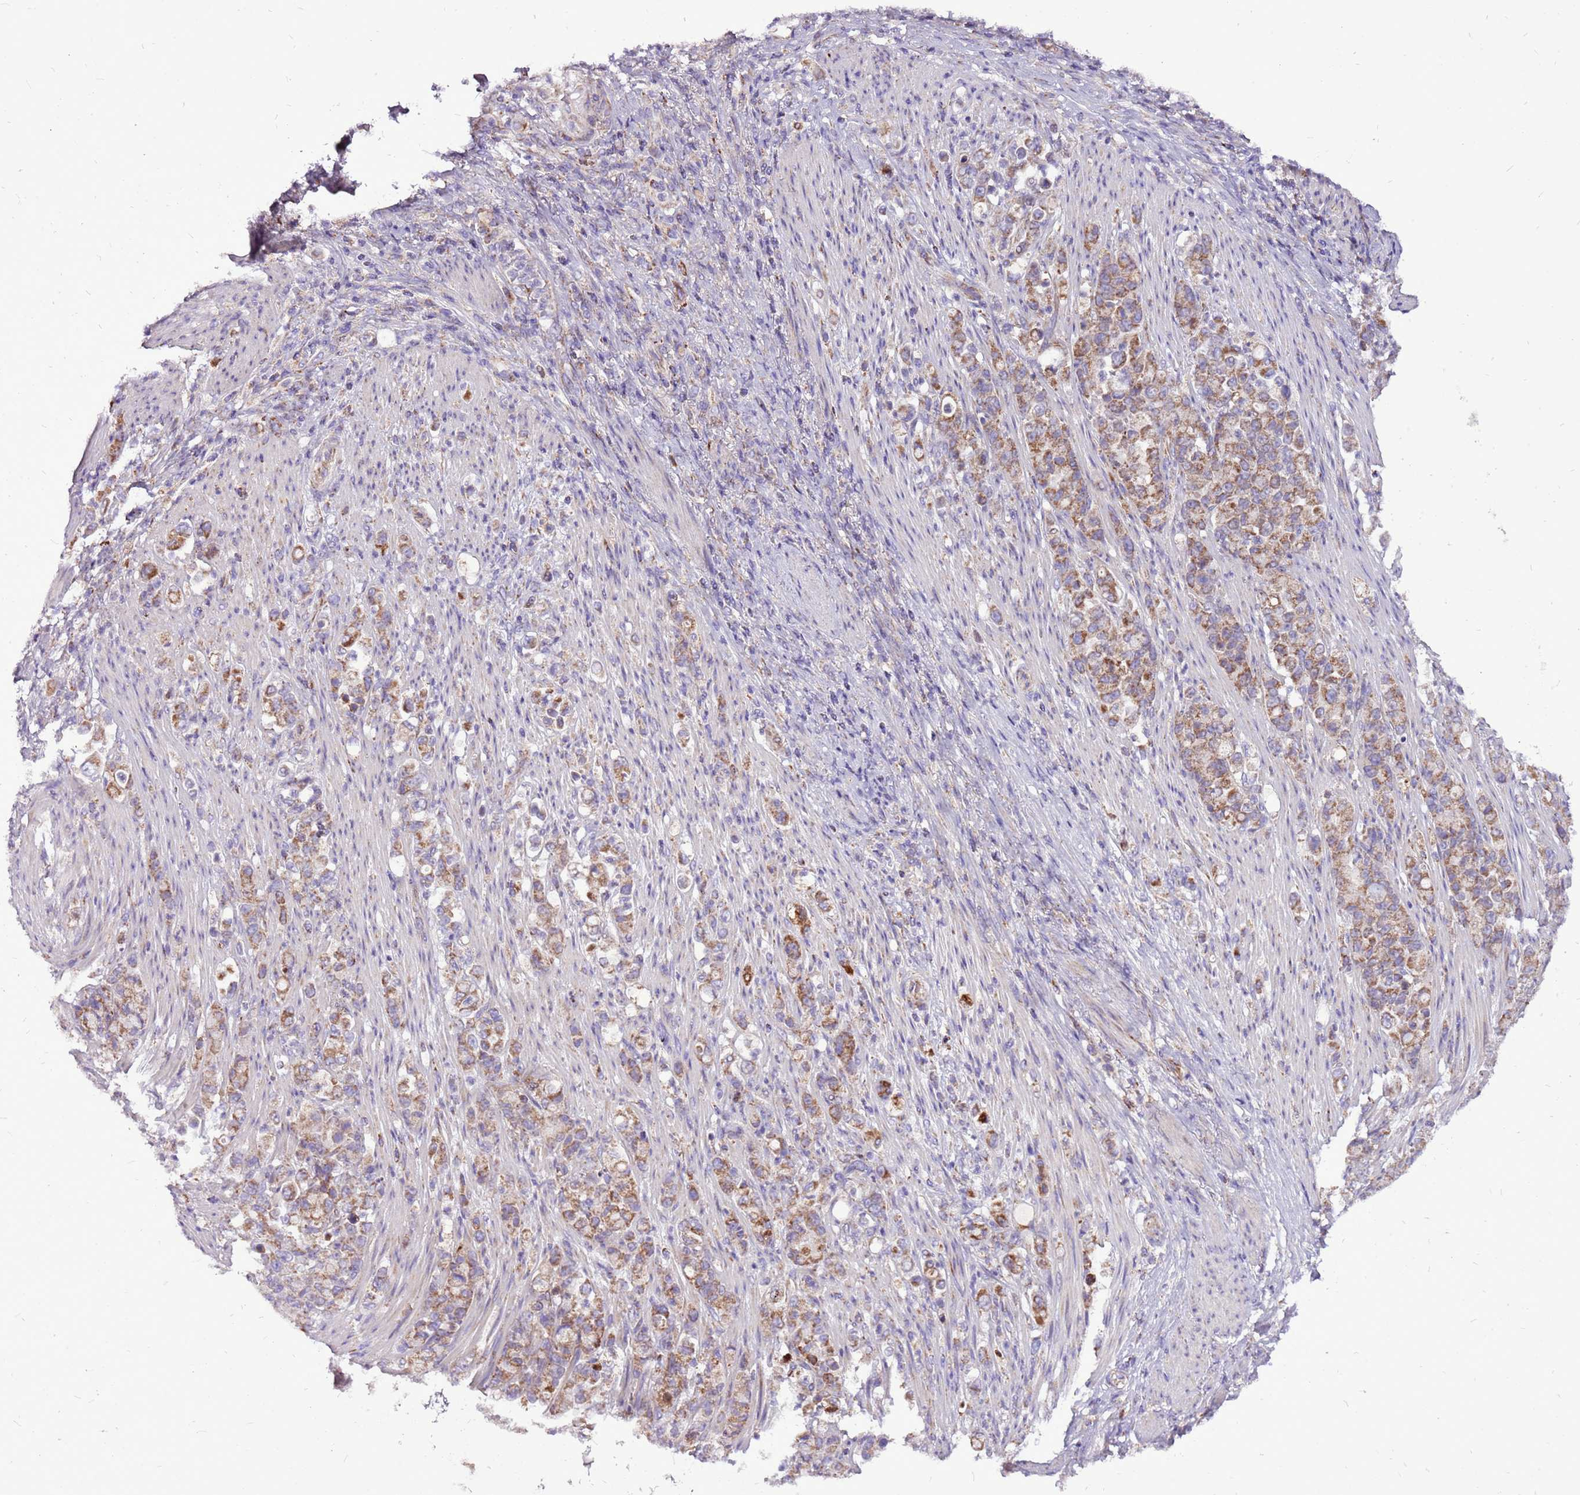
{"staining": {"intensity": "moderate", "quantity": ">75%", "location": "cytoplasmic/membranous"}, "tissue": "stomach cancer", "cell_type": "Tumor cells", "image_type": "cancer", "snomed": [{"axis": "morphology", "description": "Normal tissue, NOS"}, {"axis": "morphology", "description": "Adenocarcinoma, NOS"}, {"axis": "topography", "description": "Stomach"}], "caption": "Immunohistochemical staining of human stomach cancer (adenocarcinoma) shows medium levels of moderate cytoplasmic/membranous staining in approximately >75% of tumor cells.", "gene": "GCDH", "patient": {"sex": "female", "age": 79}}